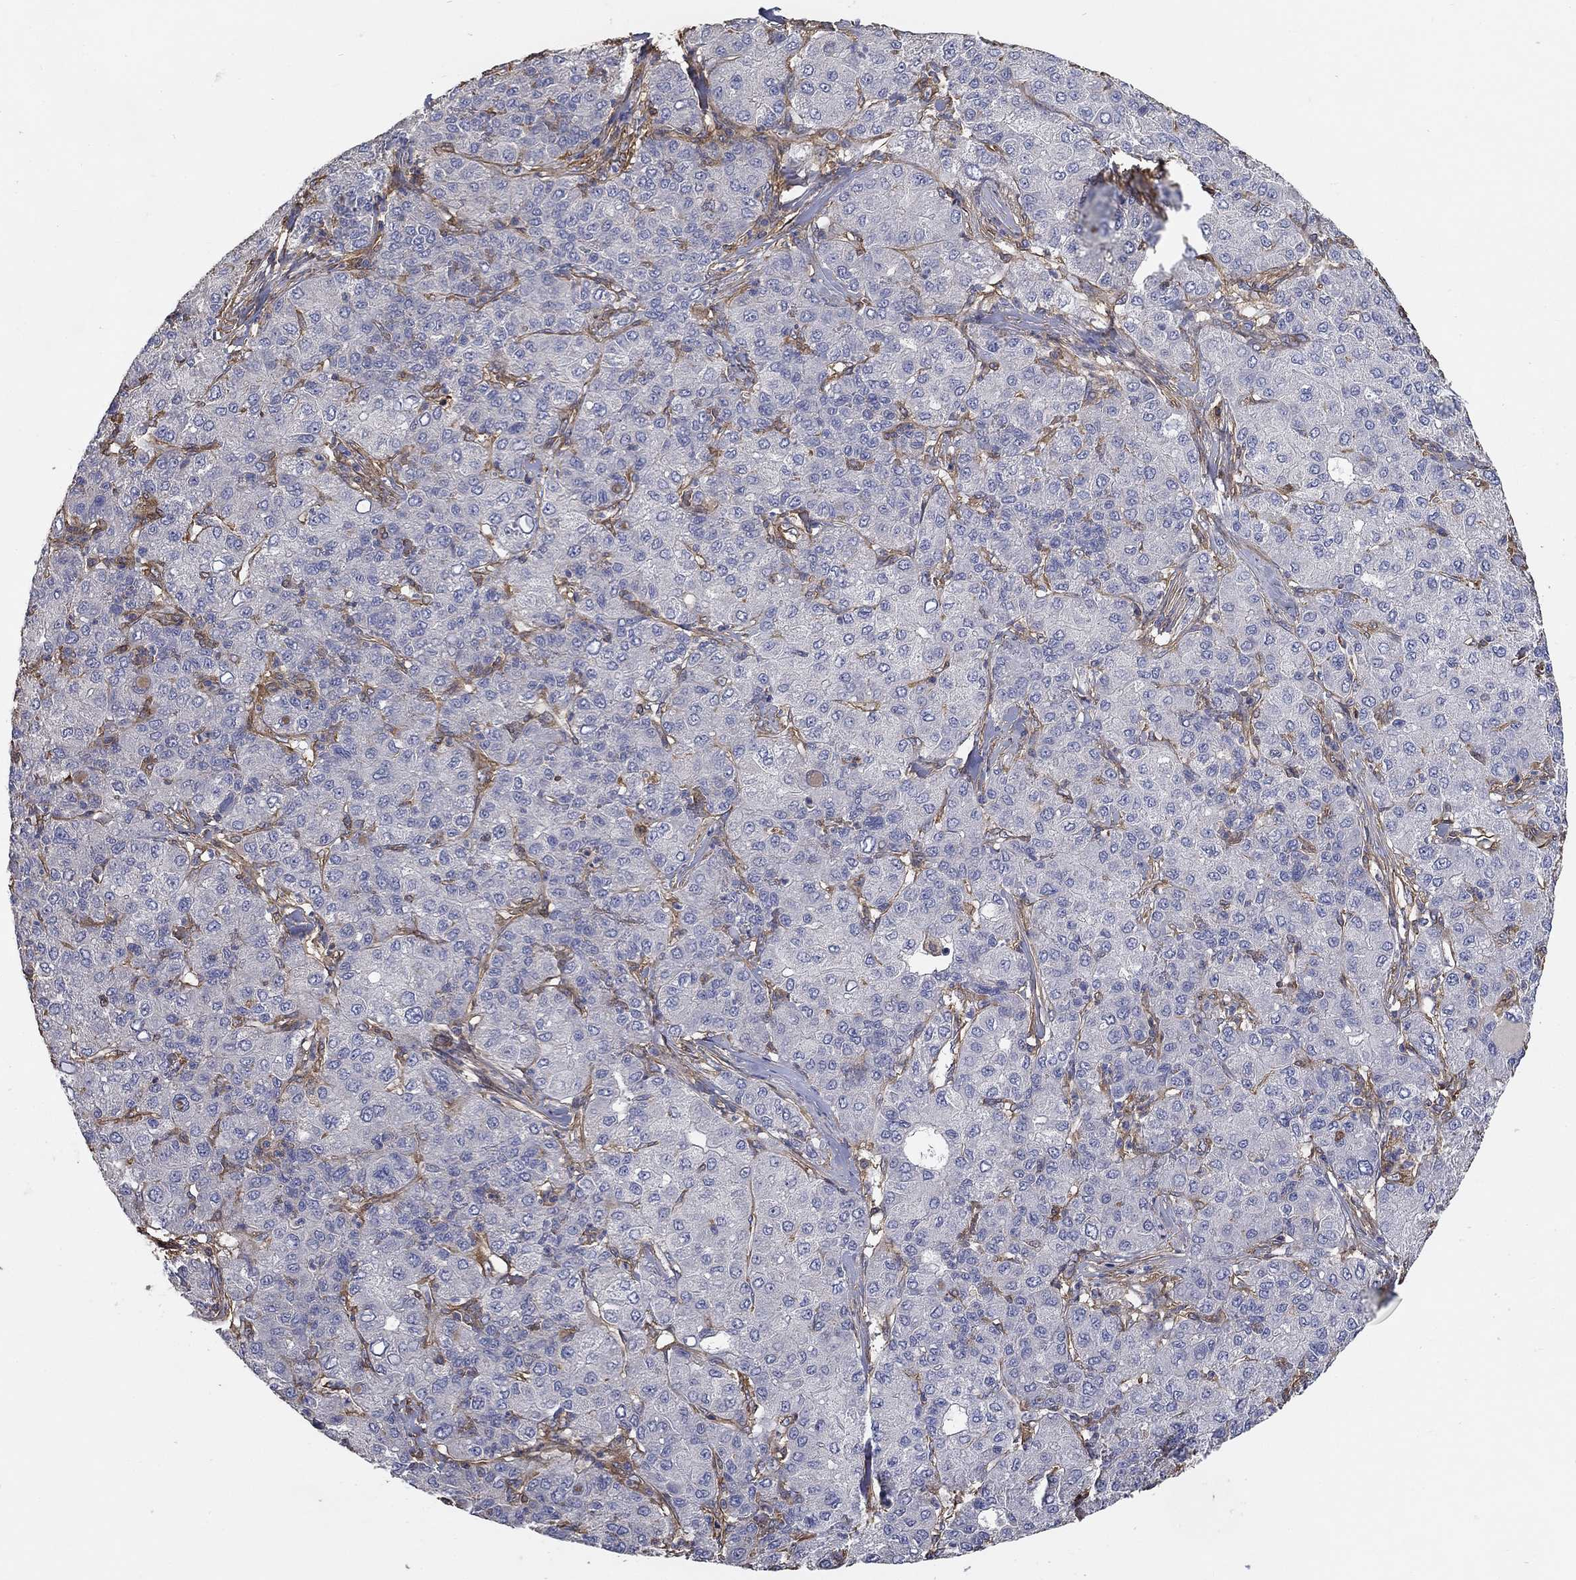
{"staining": {"intensity": "negative", "quantity": "none", "location": "none"}, "tissue": "liver cancer", "cell_type": "Tumor cells", "image_type": "cancer", "snomed": [{"axis": "morphology", "description": "Carcinoma, Hepatocellular, NOS"}, {"axis": "topography", "description": "Liver"}], "caption": "Immunohistochemistry photomicrograph of neoplastic tissue: liver cancer (hepatocellular carcinoma) stained with DAB (3,3'-diaminobenzidine) exhibits no significant protein positivity in tumor cells.", "gene": "DPYSL2", "patient": {"sex": "male", "age": 65}}